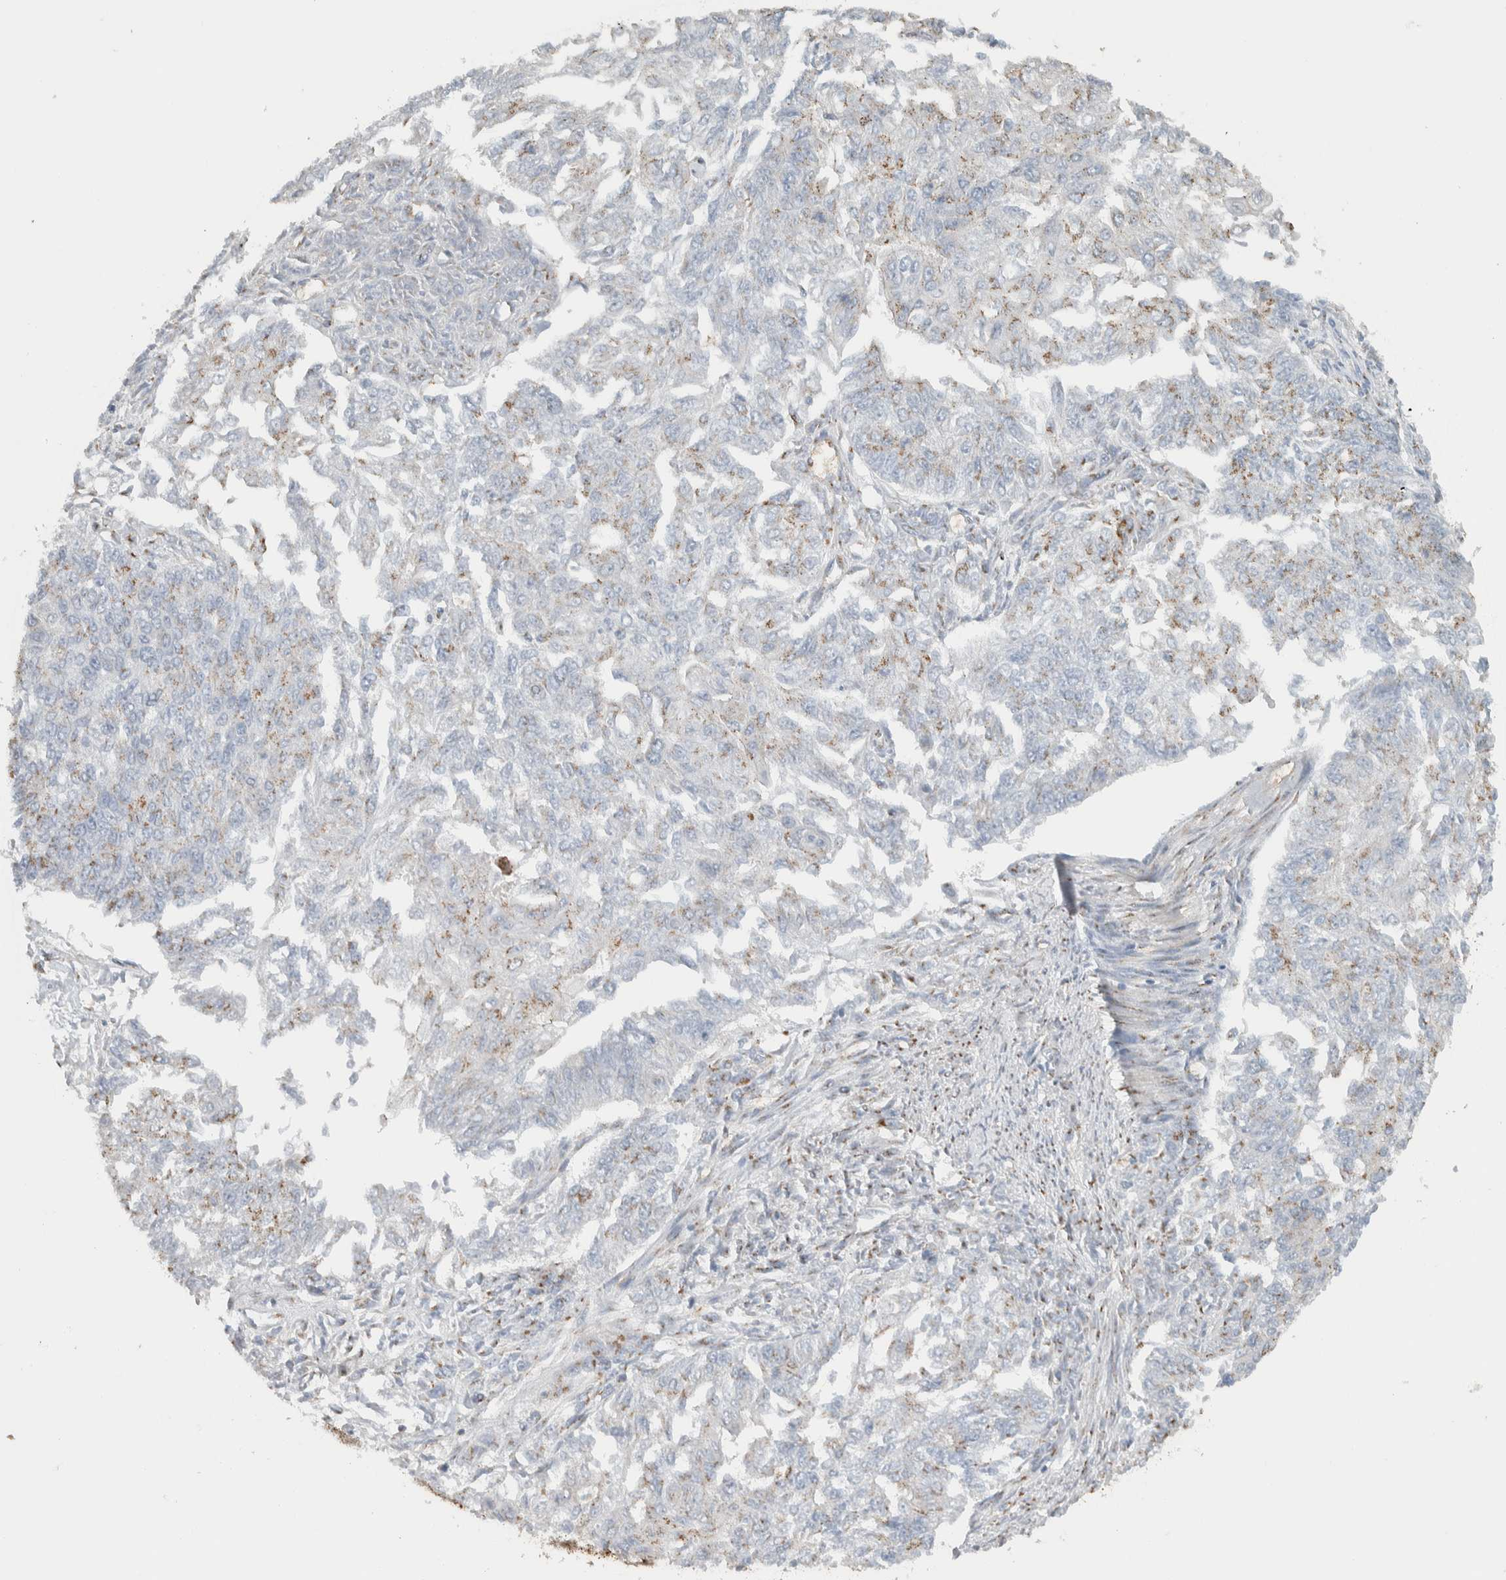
{"staining": {"intensity": "moderate", "quantity": "<25%", "location": "cytoplasmic/membranous"}, "tissue": "endometrial cancer", "cell_type": "Tumor cells", "image_type": "cancer", "snomed": [{"axis": "morphology", "description": "Adenocarcinoma, NOS"}, {"axis": "topography", "description": "Endometrium"}], "caption": "This image shows endometrial cancer (adenocarcinoma) stained with immunohistochemistry (IHC) to label a protein in brown. The cytoplasmic/membranous of tumor cells show moderate positivity for the protein. Nuclei are counter-stained blue.", "gene": "SLC38A10", "patient": {"sex": "female", "age": 32}}